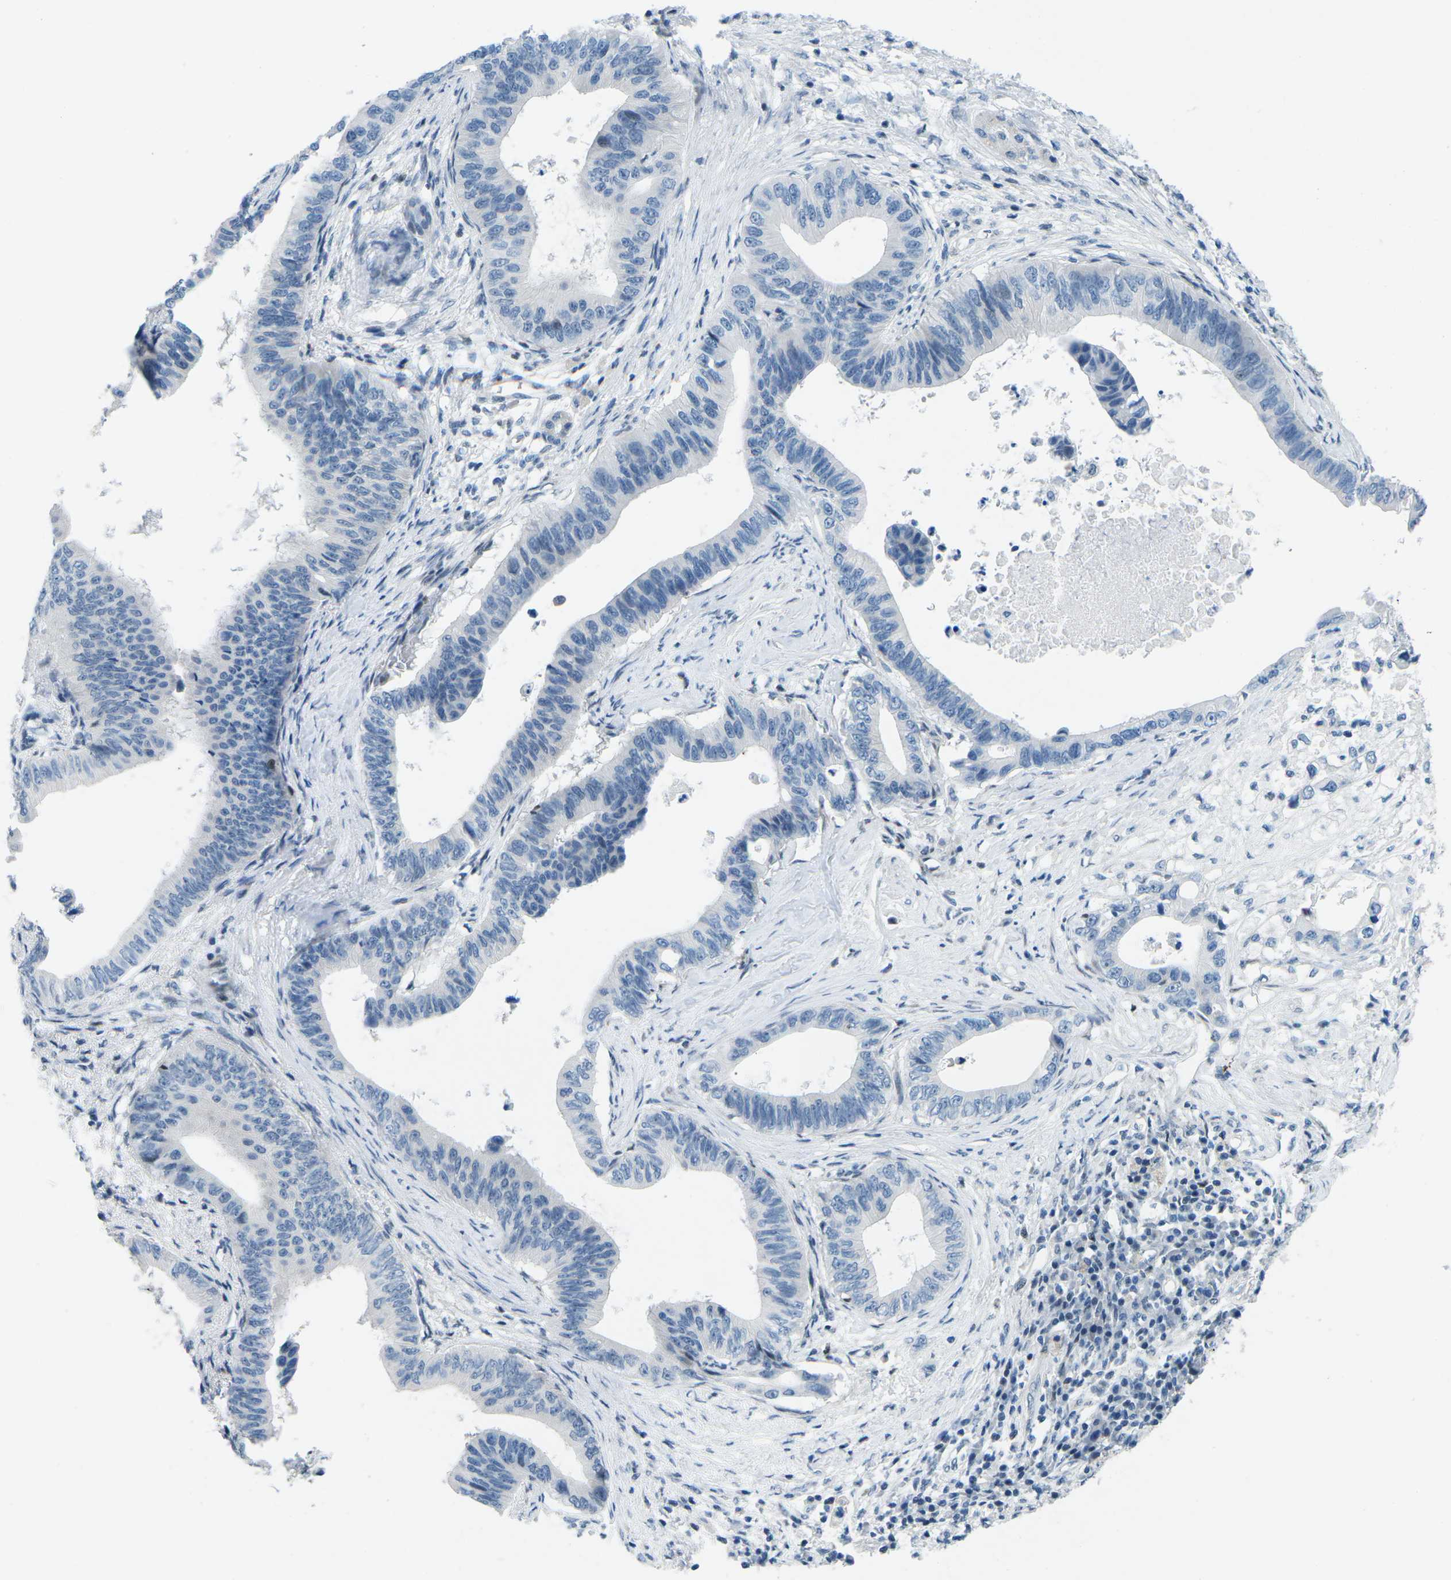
{"staining": {"intensity": "negative", "quantity": "none", "location": "none"}, "tissue": "pancreatic cancer", "cell_type": "Tumor cells", "image_type": "cancer", "snomed": [{"axis": "morphology", "description": "Adenocarcinoma, NOS"}, {"axis": "topography", "description": "Pancreas"}], "caption": "Human pancreatic cancer (adenocarcinoma) stained for a protein using immunohistochemistry (IHC) exhibits no expression in tumor cells.", "gene": "MBNL1", "patient": {"sex": "male", "age": 77}}